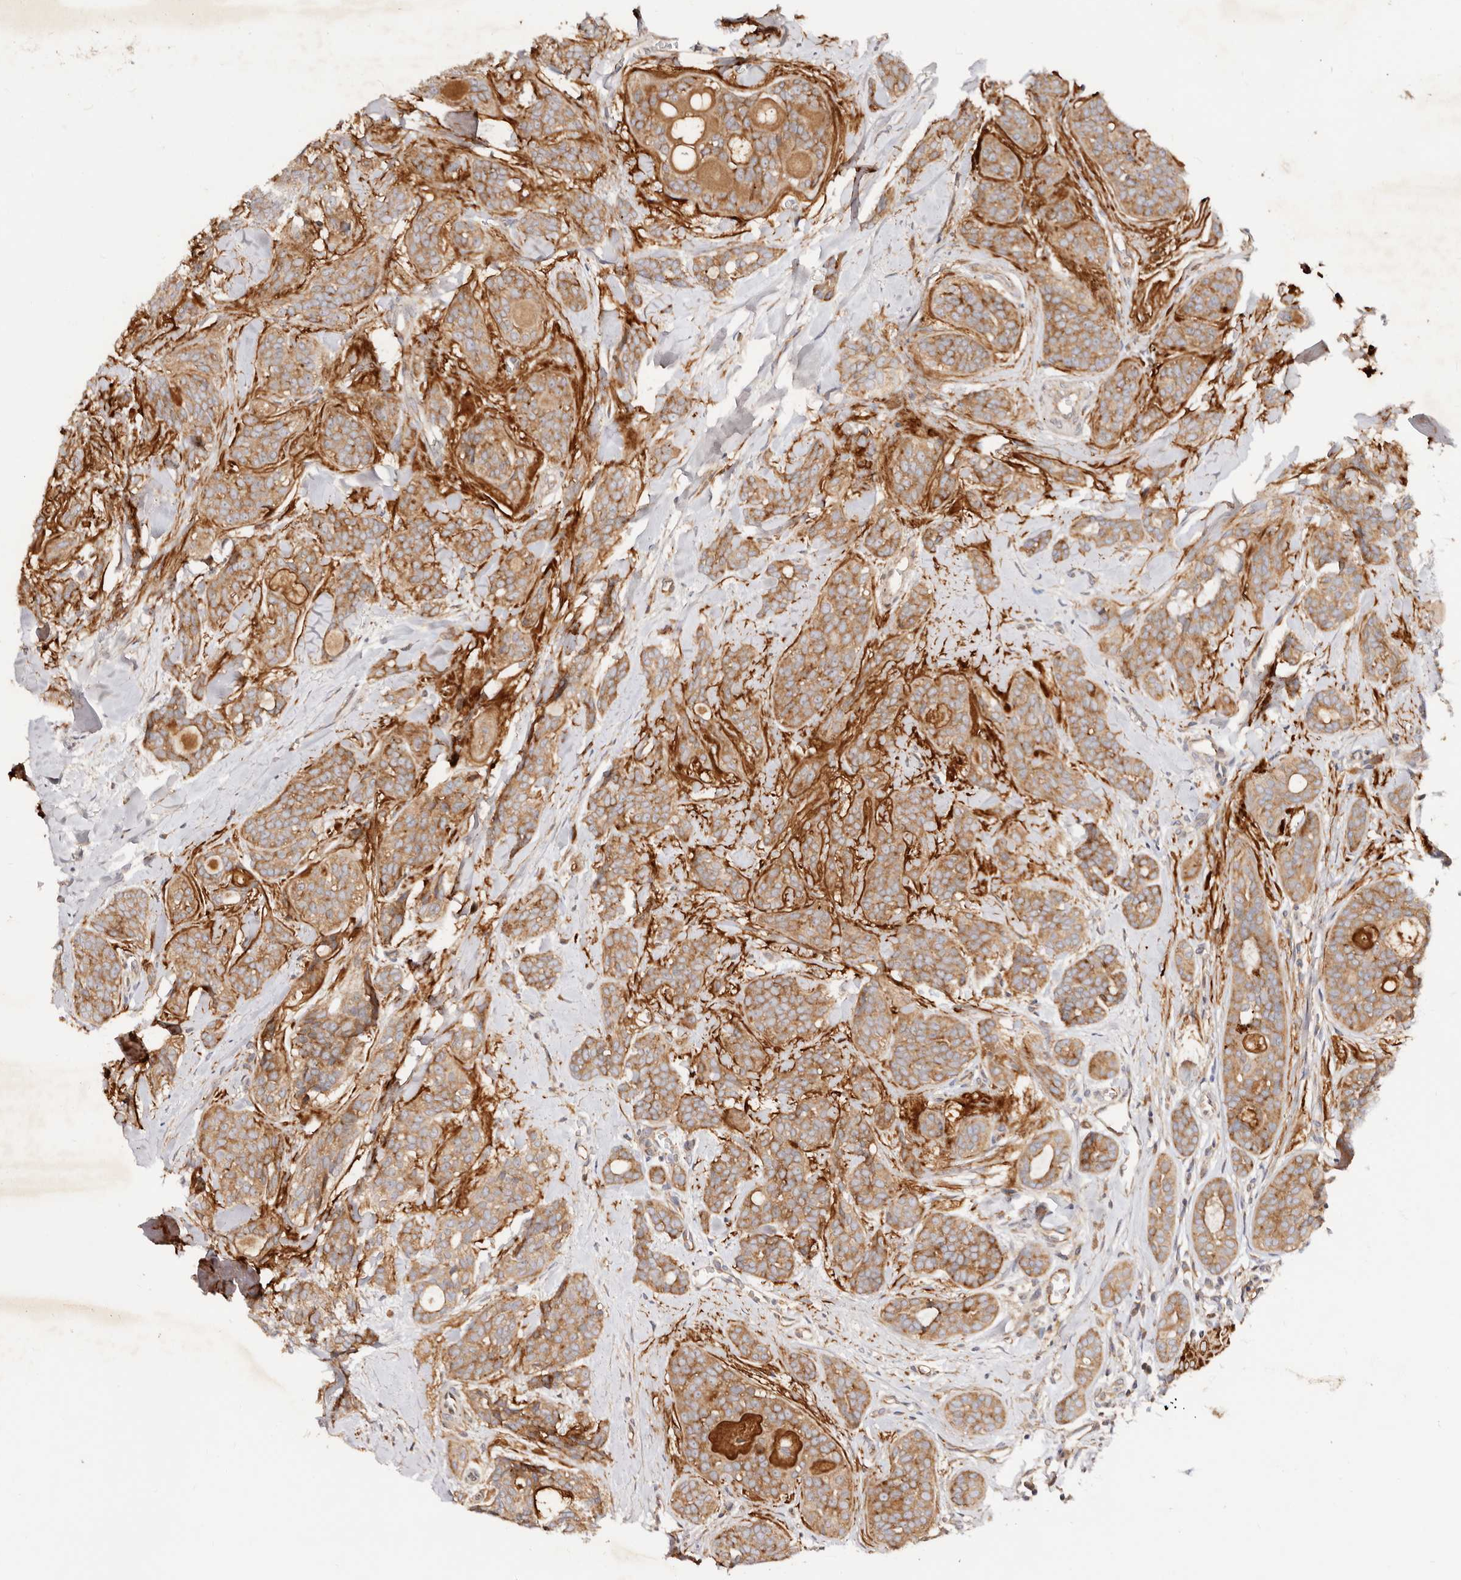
{"staining": {"intensity": "moderate", "quantity": ">75%", "location": "cytoplasmic/membranous"}, "tissue": "head and neck cancer", "cell_type": "Tumor cells", "image_type": "cancer", "snomed": [{"axis": "morphology", "description": "Adenocarcinoma, NOS"}, {"axis": "topography", "description": "Head-Neck"}], "caption": "Immunohistochemistry micrograph of head and neck cancer (adenocarcinoma) stained for a protein (brown), which reveals medium levels of moderate cytoplasmic/membranous expression in about >75% of tumor cells.", "gene": "GNA13", "patient": {"sex": "male", "age": 66}}